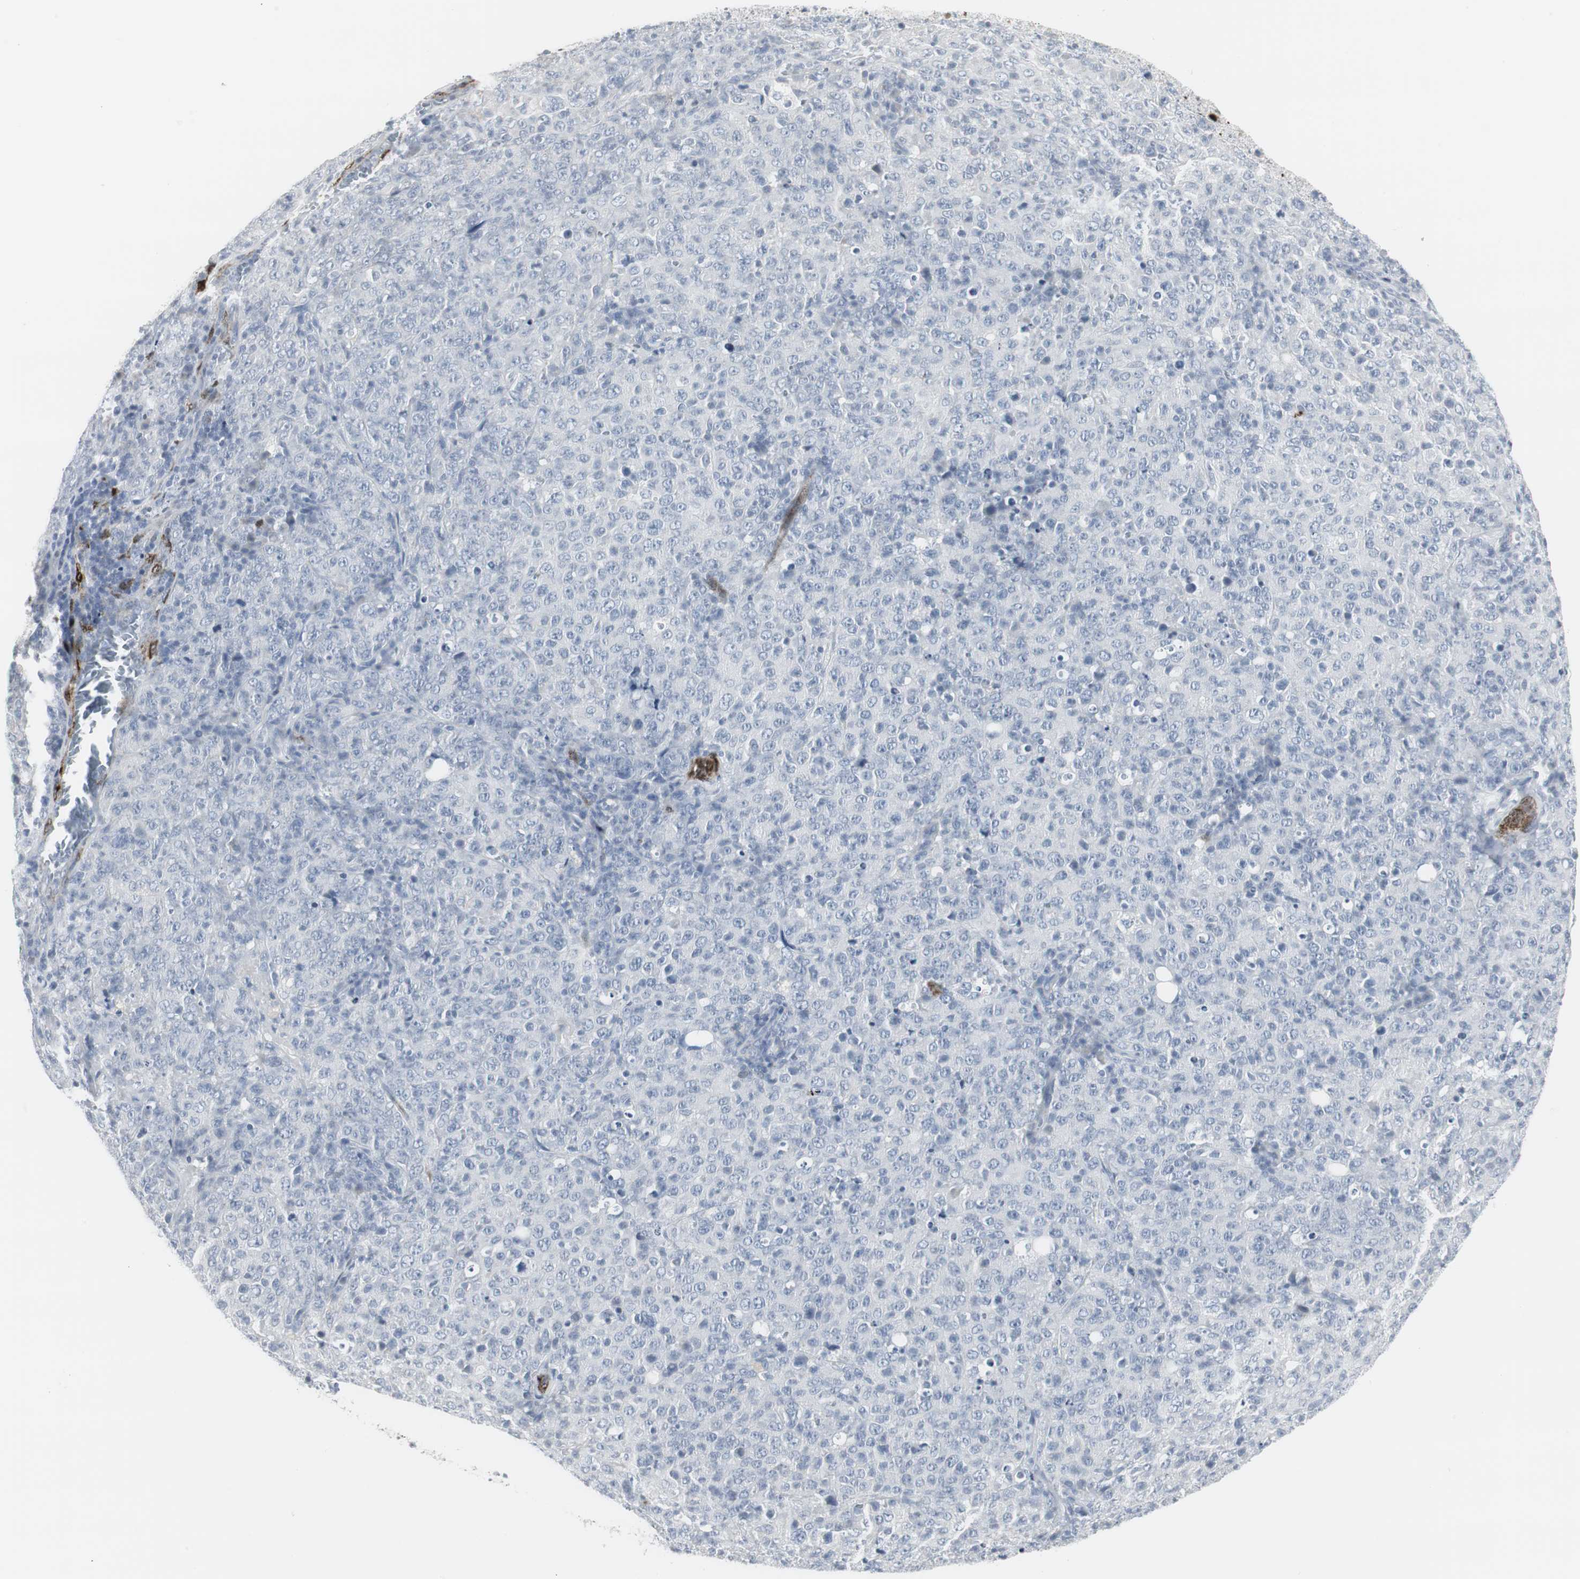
{"staining": {"intensity": "negative", "quantity": "none", "location": "none"}, "tissue": "lymphoma", "cell_type": "Tumor cells", "image_type": "cancer", "snomed": [{"axis": "morphology", "description": "Malignant lymphoma, non-Hodgkin's type, High grade"}, {"axis": "topography", "description": "Tonsil"}], "caption": "Tumor cells are negative for brown protein staining in high-grade malignant lymphoma, non-Hodgkin's type. (Brightfield microscopy of DAB (3,3'-diaminobenzidine) IHC at high magnification).", "gene": "PPP1R14A", "patient": {"sex": "female", "age": 36}}